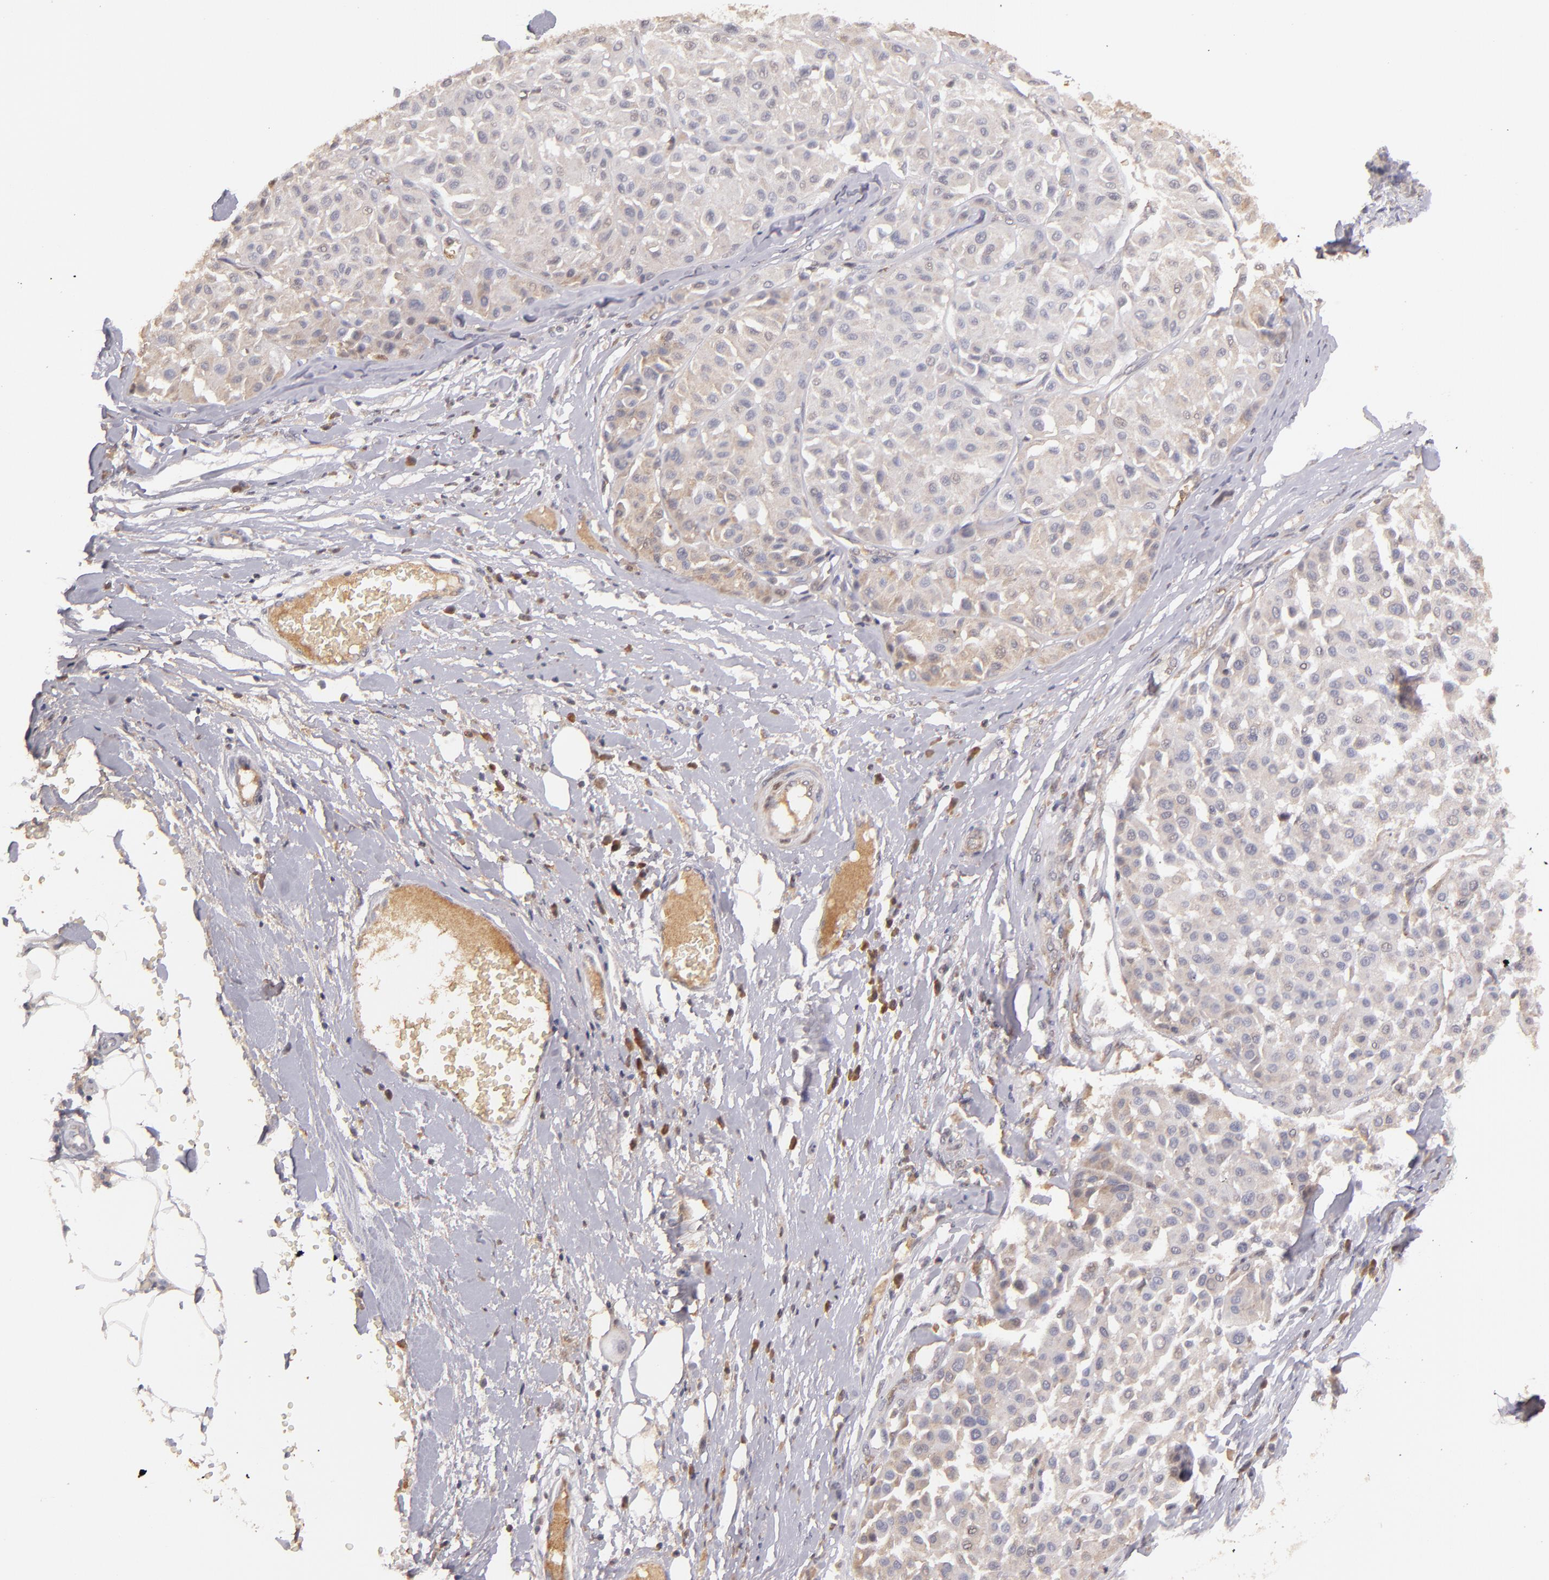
{"staining": {"intensity": "weak", "quantity": "<25%", "location": "cytoplasmic/membranous"}, "tissue": "melanoma", "cell_type": "Tumor cells", "image_type": "cancer", "snomed": [{"axis": "morphology", "description": "Malignant melanoma, Metastatic site"}, {"axis": "topography", "description": "Soft tissue"}], "caption": "Protein analysis of malignant melanoma (metastatic site) displays no significant positivity in tumor cells. (IHC, brightfield microscopy, high magnification).", "gene": "SERPINC1", "patient": {"sex": "male", "age": 41}}